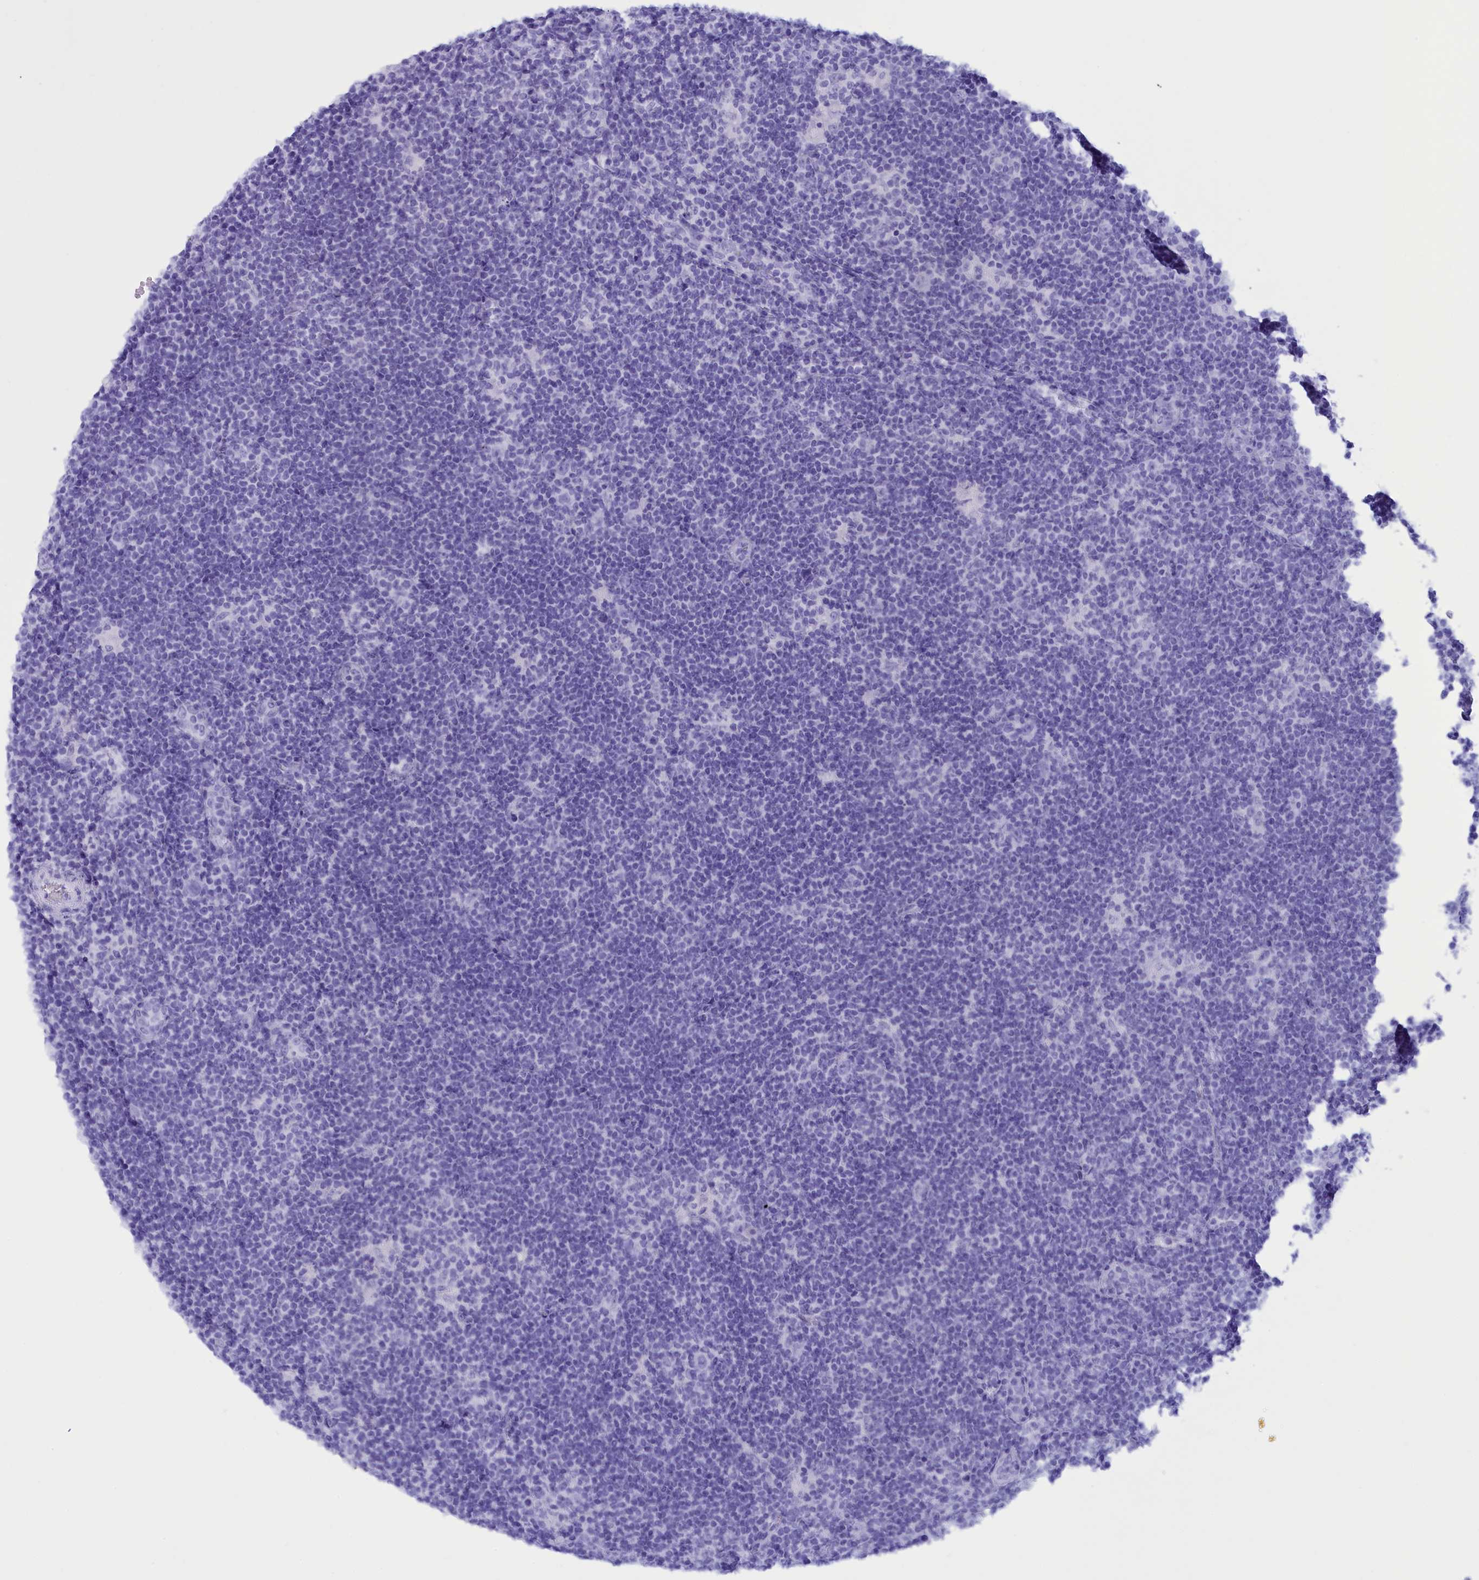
{"staining": {"intensity": "negative", "quantity": "none", "location": "none"}, "tissue": "lymphoma", "cell_type": "Tumor cells", "image_type": "cancer", "snomed": [{"axis": "morphology", "description": "Hodgkin's disease, NOS"}, {"axis": "topography", "description": "Lymph node"}], "caption": "There is no significant expression in tumor cells of lymphoma.", "gene": "BRI3", "patient": {"sex": "female", "age": 57}}